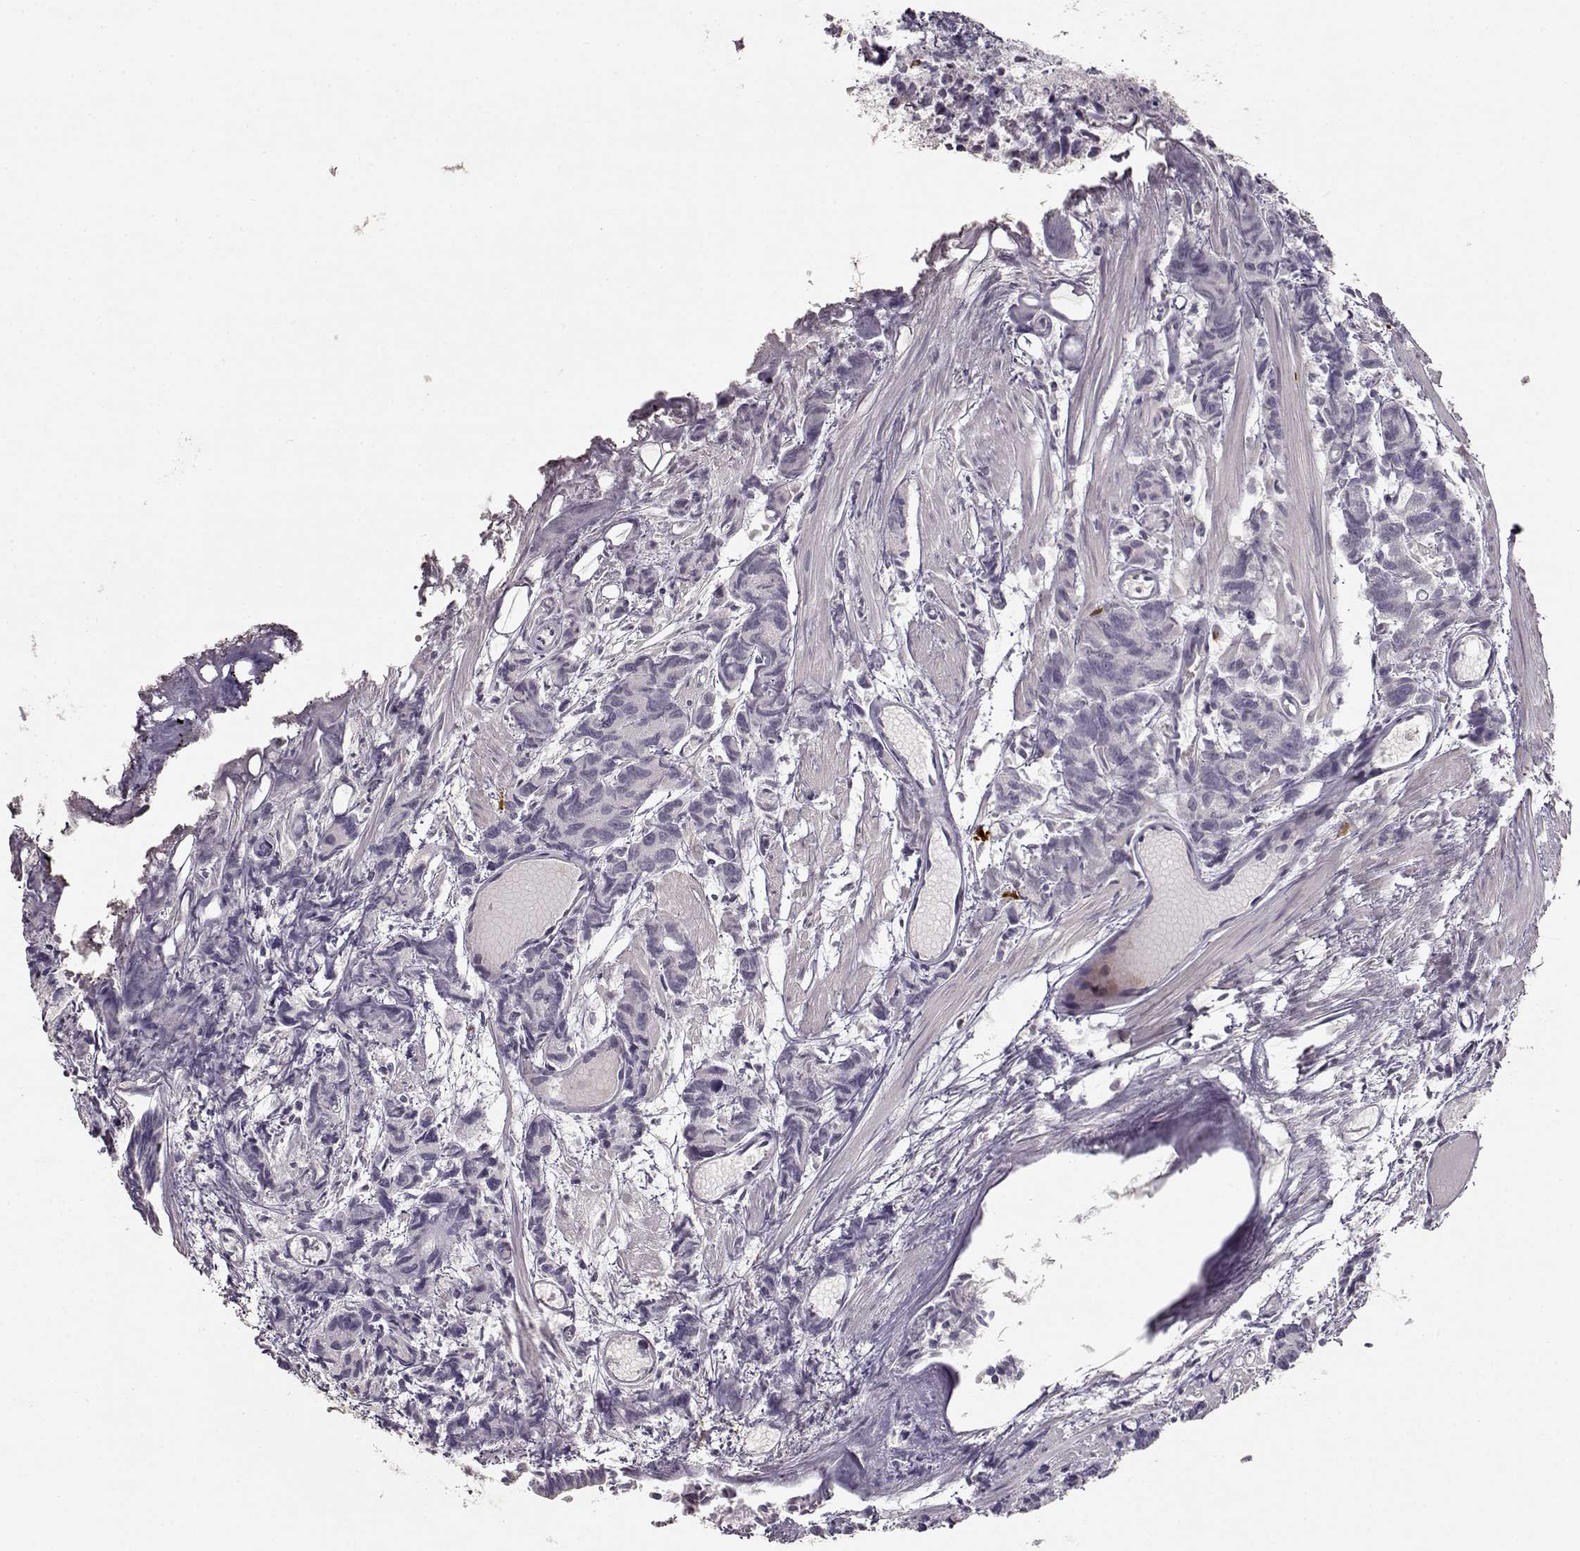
{"staining": {"intensity": "negative", "quantity": "none", "location": "none"}, "tissue": "prostate cancer", "cell_type": "Tumor cells", "image_type": "cancer", "snomed": [{"axis": "morphology", "description": "Adenocarcinoma, High grade"}, {"axis": "topography", "description": "Prostate"}], "caption": "IHC micrograph of adenocarcinoma (high-grade) (prostate) stained for a protein (brown), which displays no expression in tumor cells. (DAB (3,3'-diaminobenzidine) immunohistochemistry (IHC), high magnification).", "gene": "S100B", "patient": {"sex": "male", "age": 77}}